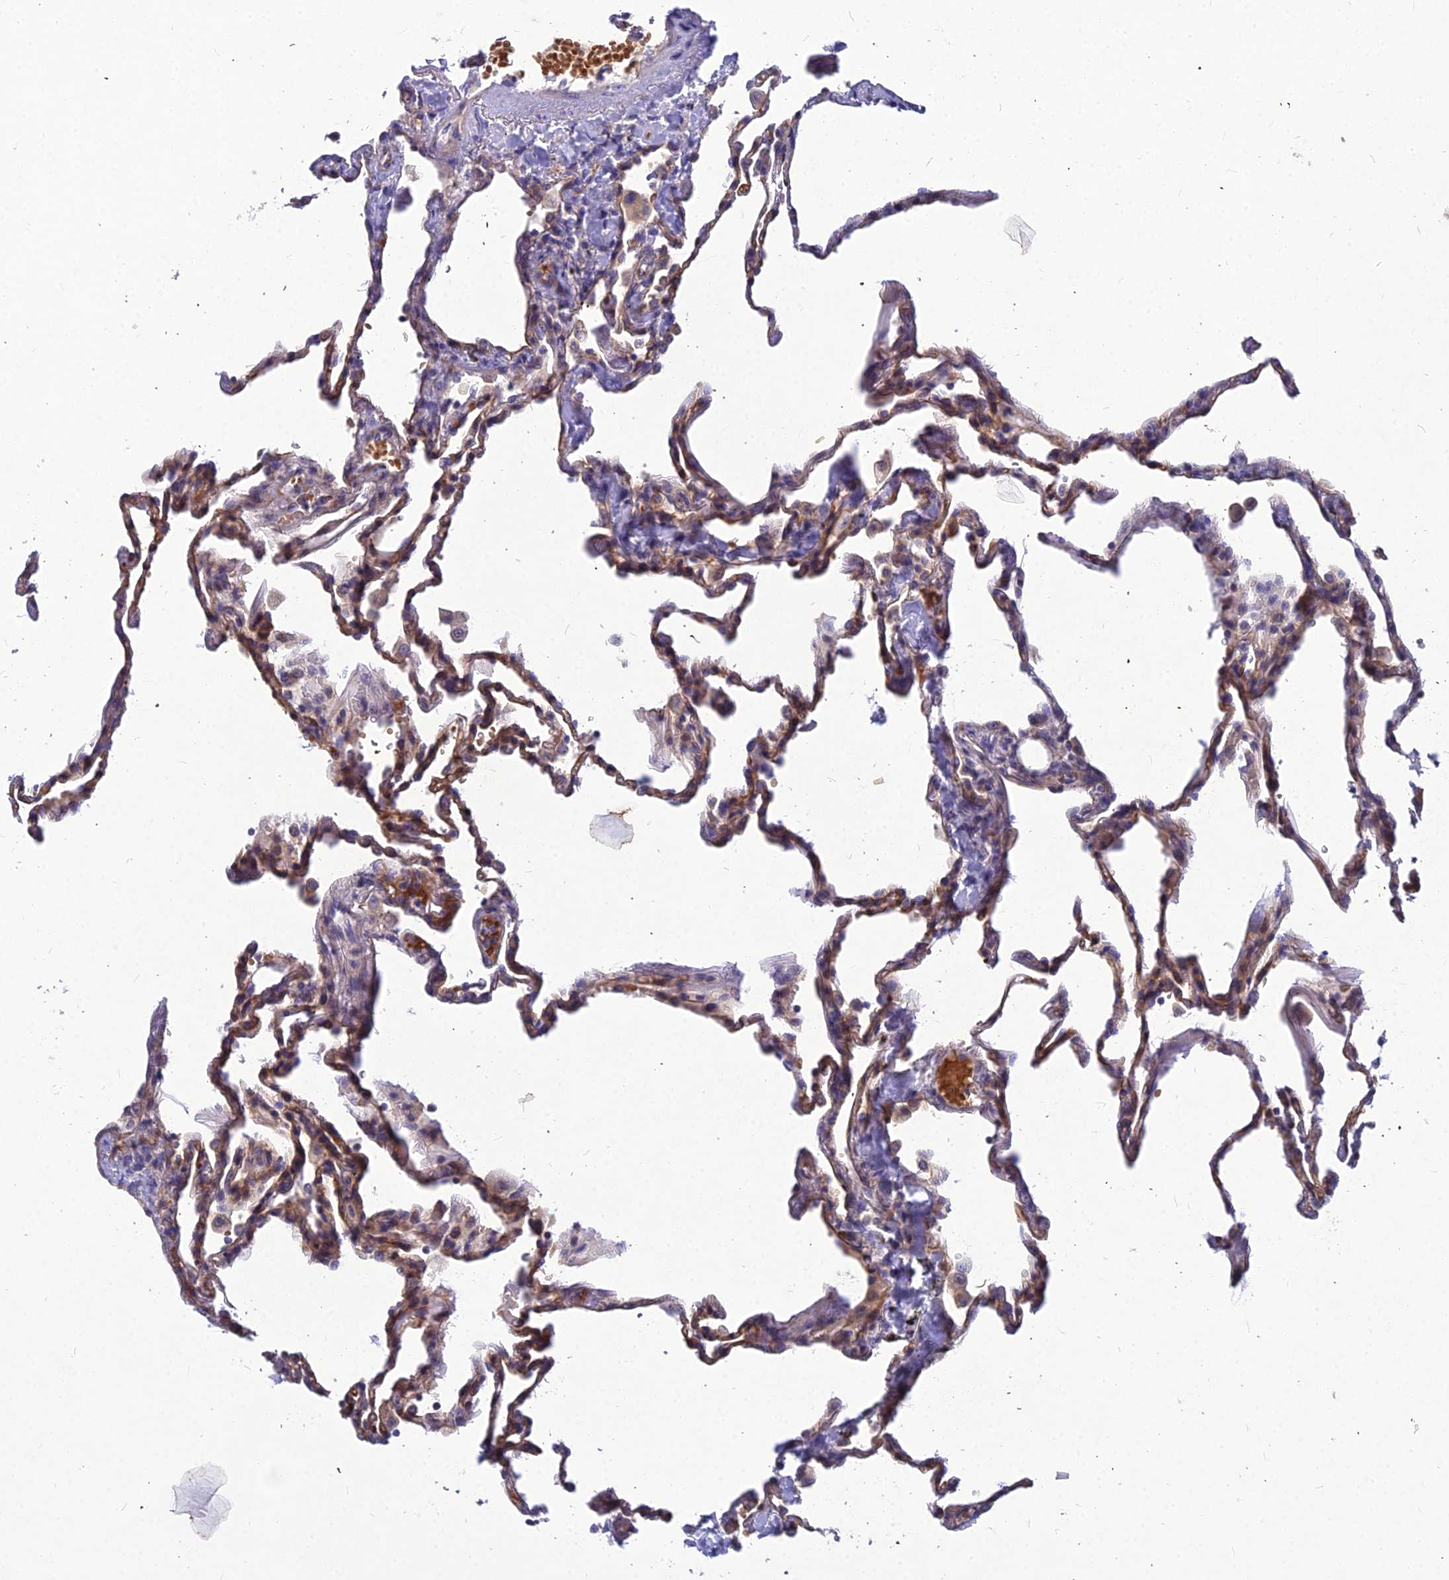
{"staining": {"intensity": "moderate", "quantity": "25%-75%", "location": "cytoplasmic/membranous"}, "tissue": "lung", "cell_type": "Alveolar cells", "image_type": "normal", "snomed": [{"axis": "morphology", "description": "Normal tissue, NOS"}, {"axis": "topography", "description": "Lung"}], "caption": "Immunohistochemistry (IHC) histopathology image of normal lung: human lung stained using IHC displays medium levels of moderate protein expression localized specifically in the cytoplasmic/membranous of alveolar cells, appearing as a cytoplasmic/membranous brown color.", "gene": "DMRTA1", "patient": {"sex": "male", "age": 59}}